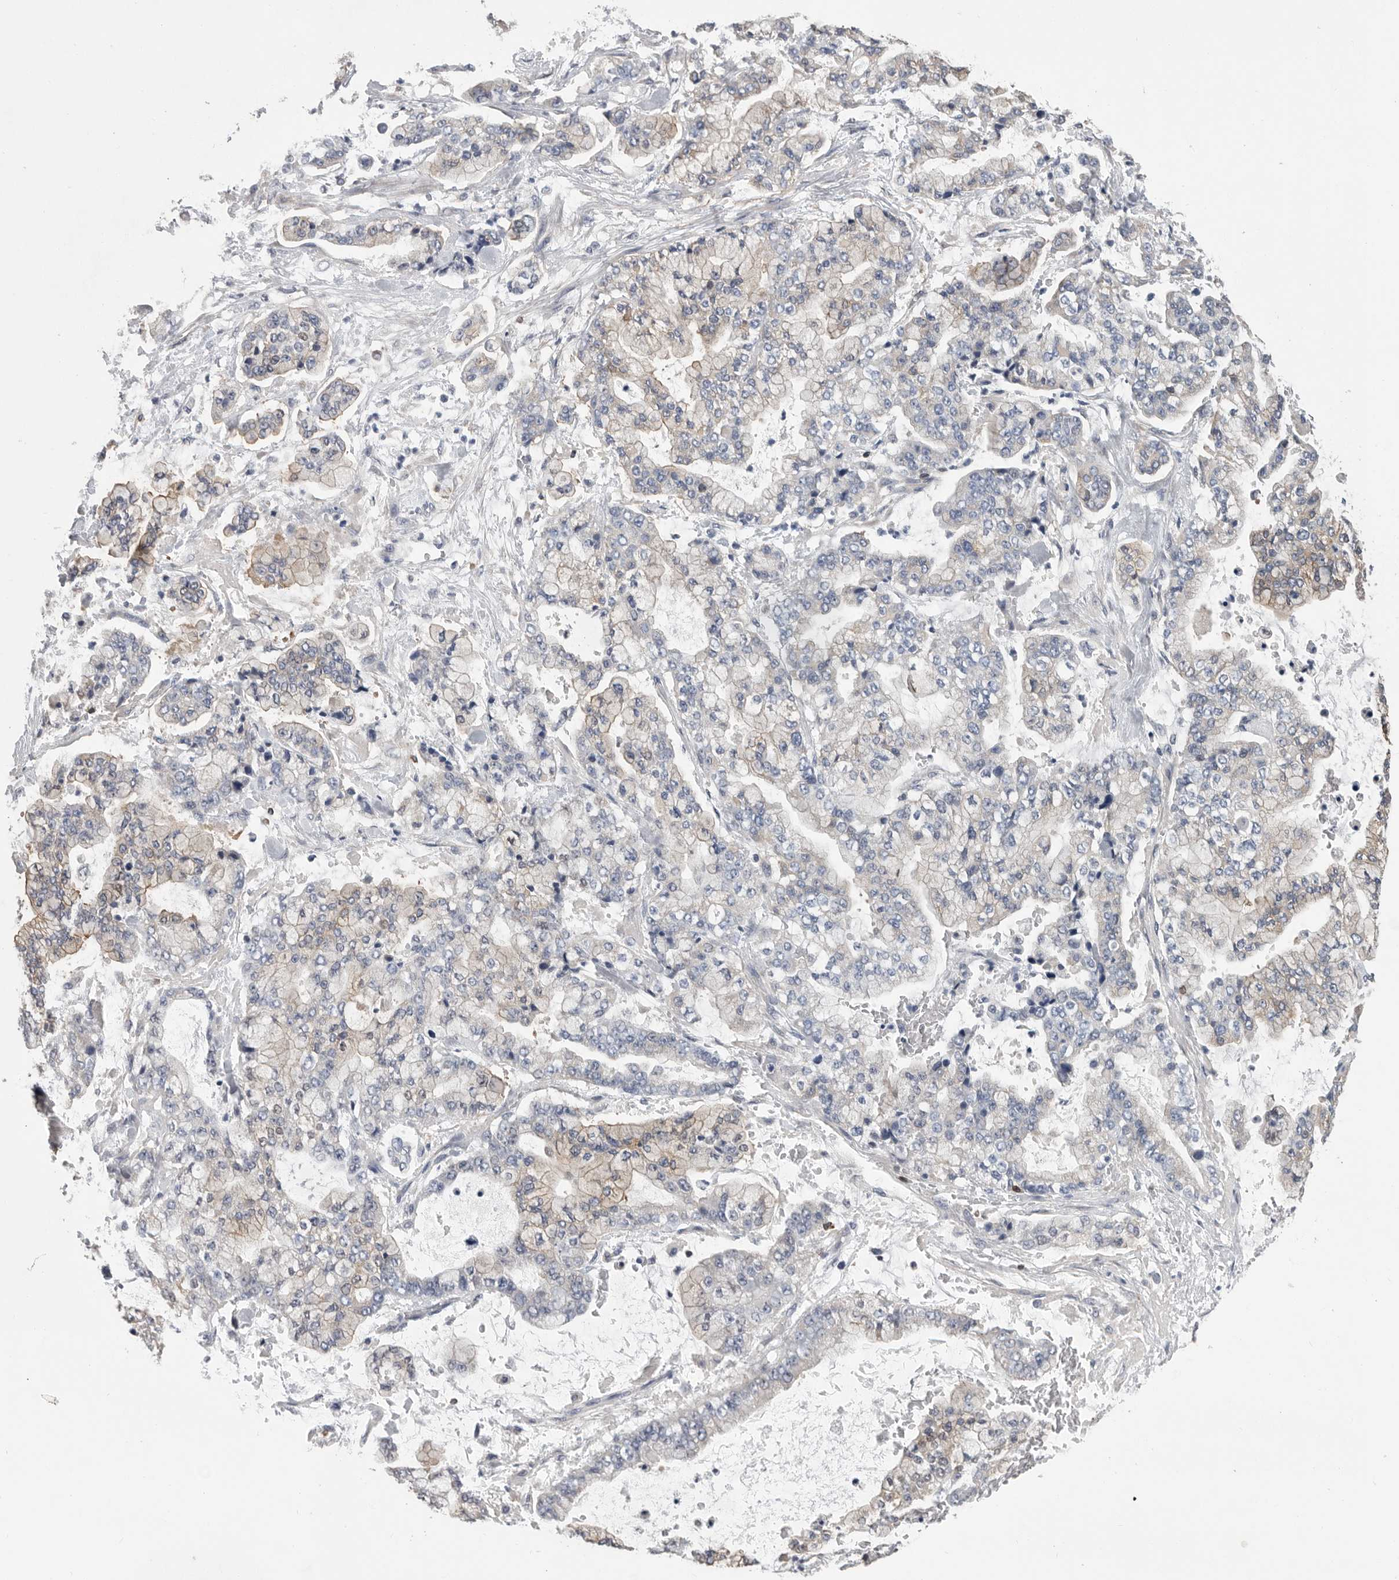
{"staining": {"intensity": "weak", "quantity": "<25%", "location": "cytoplasmic/membranous"}, "tissue": "stomach cancer", "cell_type": "Tumor cells", "image_type": "cancer", "snomed": [{"axis": "morphology", "description": "Normal tissue, NOS"}, {"axis": "morphology", "description": "Adenocarcinoma, NOS"}, {"axis": "topography", "description": "Stomach, upper"}, {"axis": "topography", "description": "Stomach"}], "caption": "Tumor cells are negative for protein expression in human adenocarcinoma (stomach).", "gene": "PDCD4", "patient": {"sex": "male", "age": 76}}